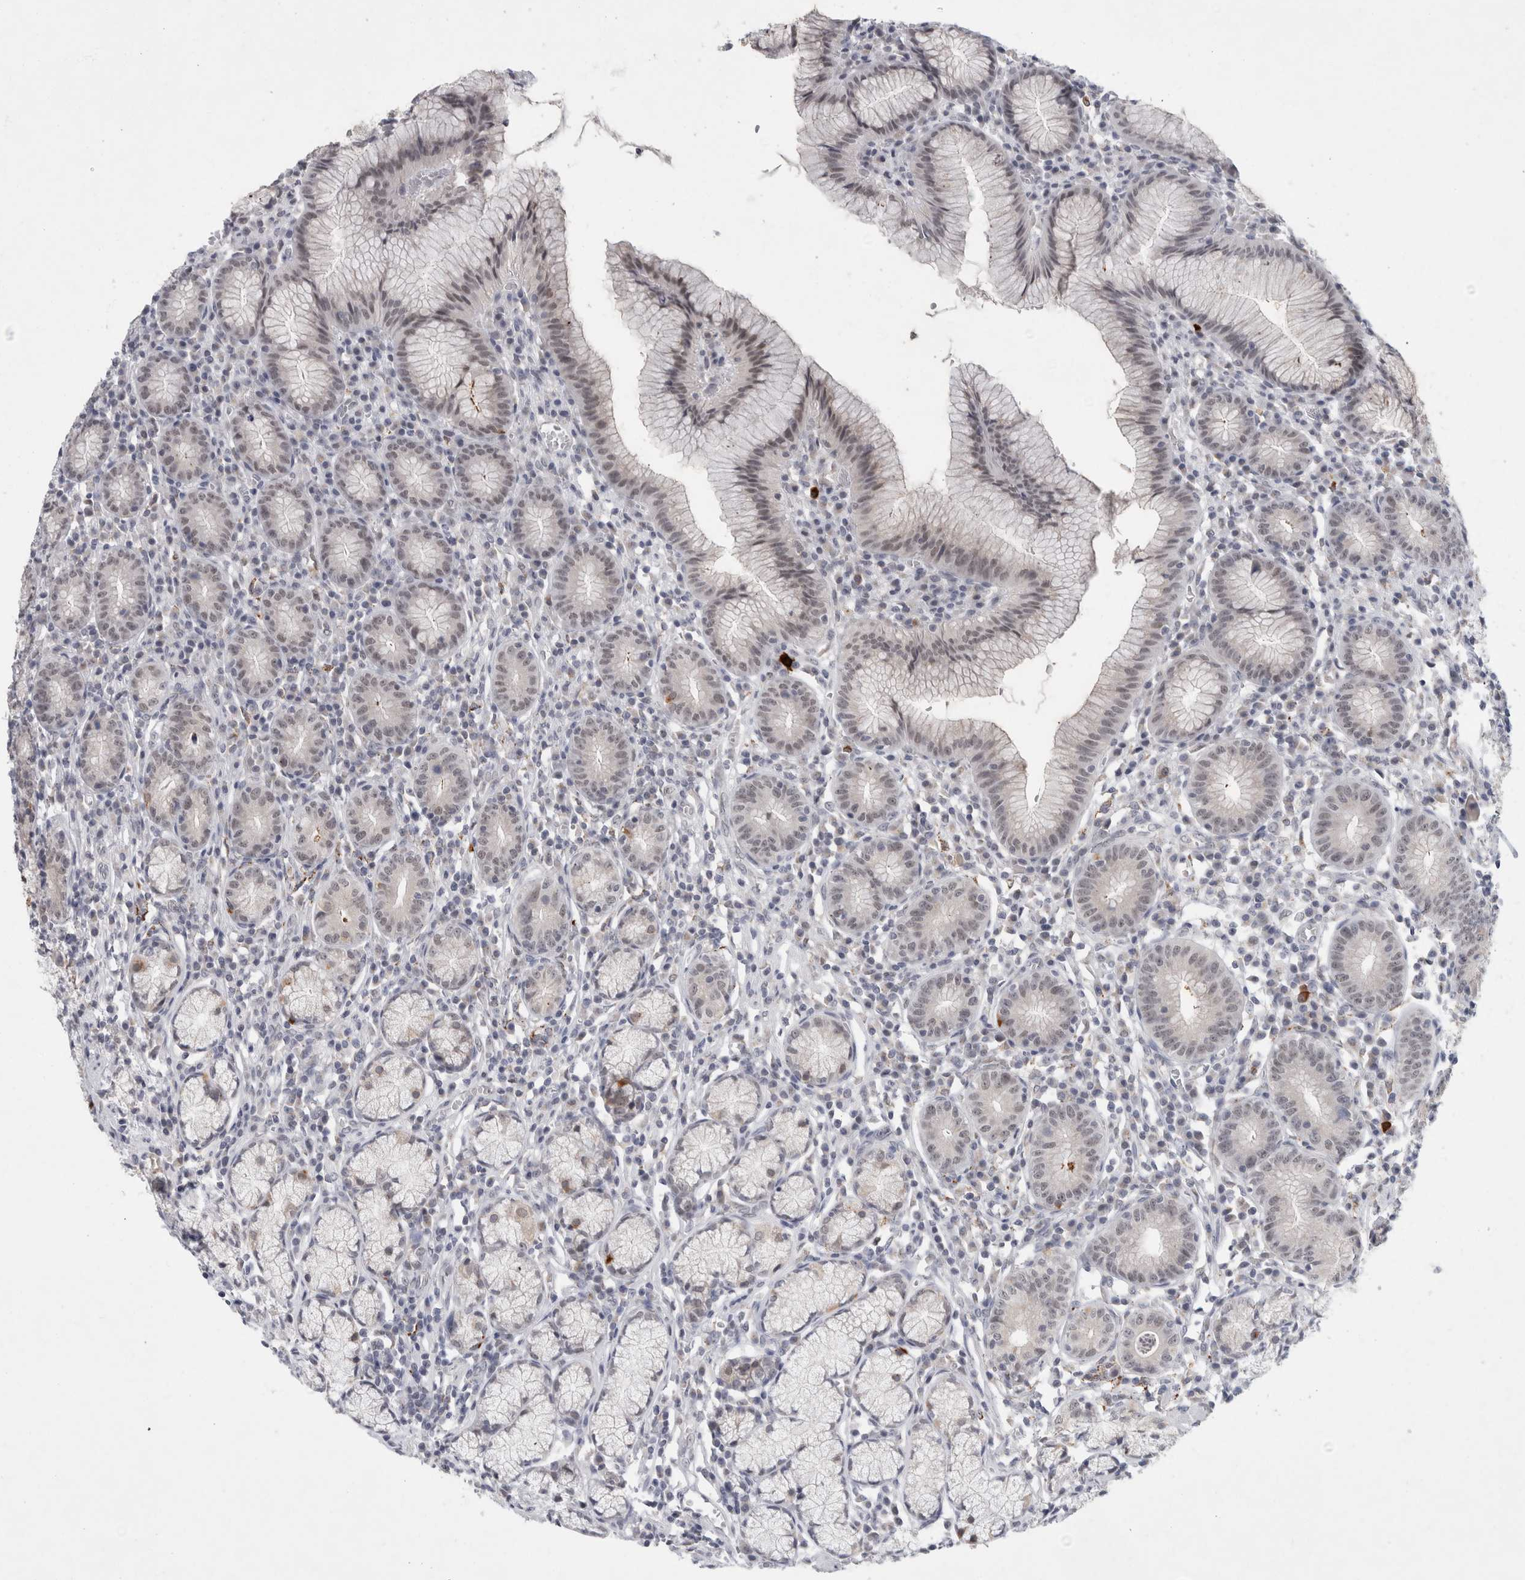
{"staining": {"intensity": "weak", "quantity": "25%-75%", "location": "cytoplasmic/membranous,nuclear"}, "tissue": "stomach", "cell_type": "Glandular cells", "image_type": "normal", "snomed": [{"axis": "morphology", "description": "Normal tissue, NOS"}, {"axis": "topography", "description": "Stomach"}], "caption": "Protein expression analysis of unremarkable stomach shows weak cytoplasmic/membranous,nuclear positivity in approximately 25%-75% of glandular cells. (DAB = brown stain, brightfield microscopy at high magnification).", "gene": "NIPA1", "patient": {"sex": "male", "age": 55}}